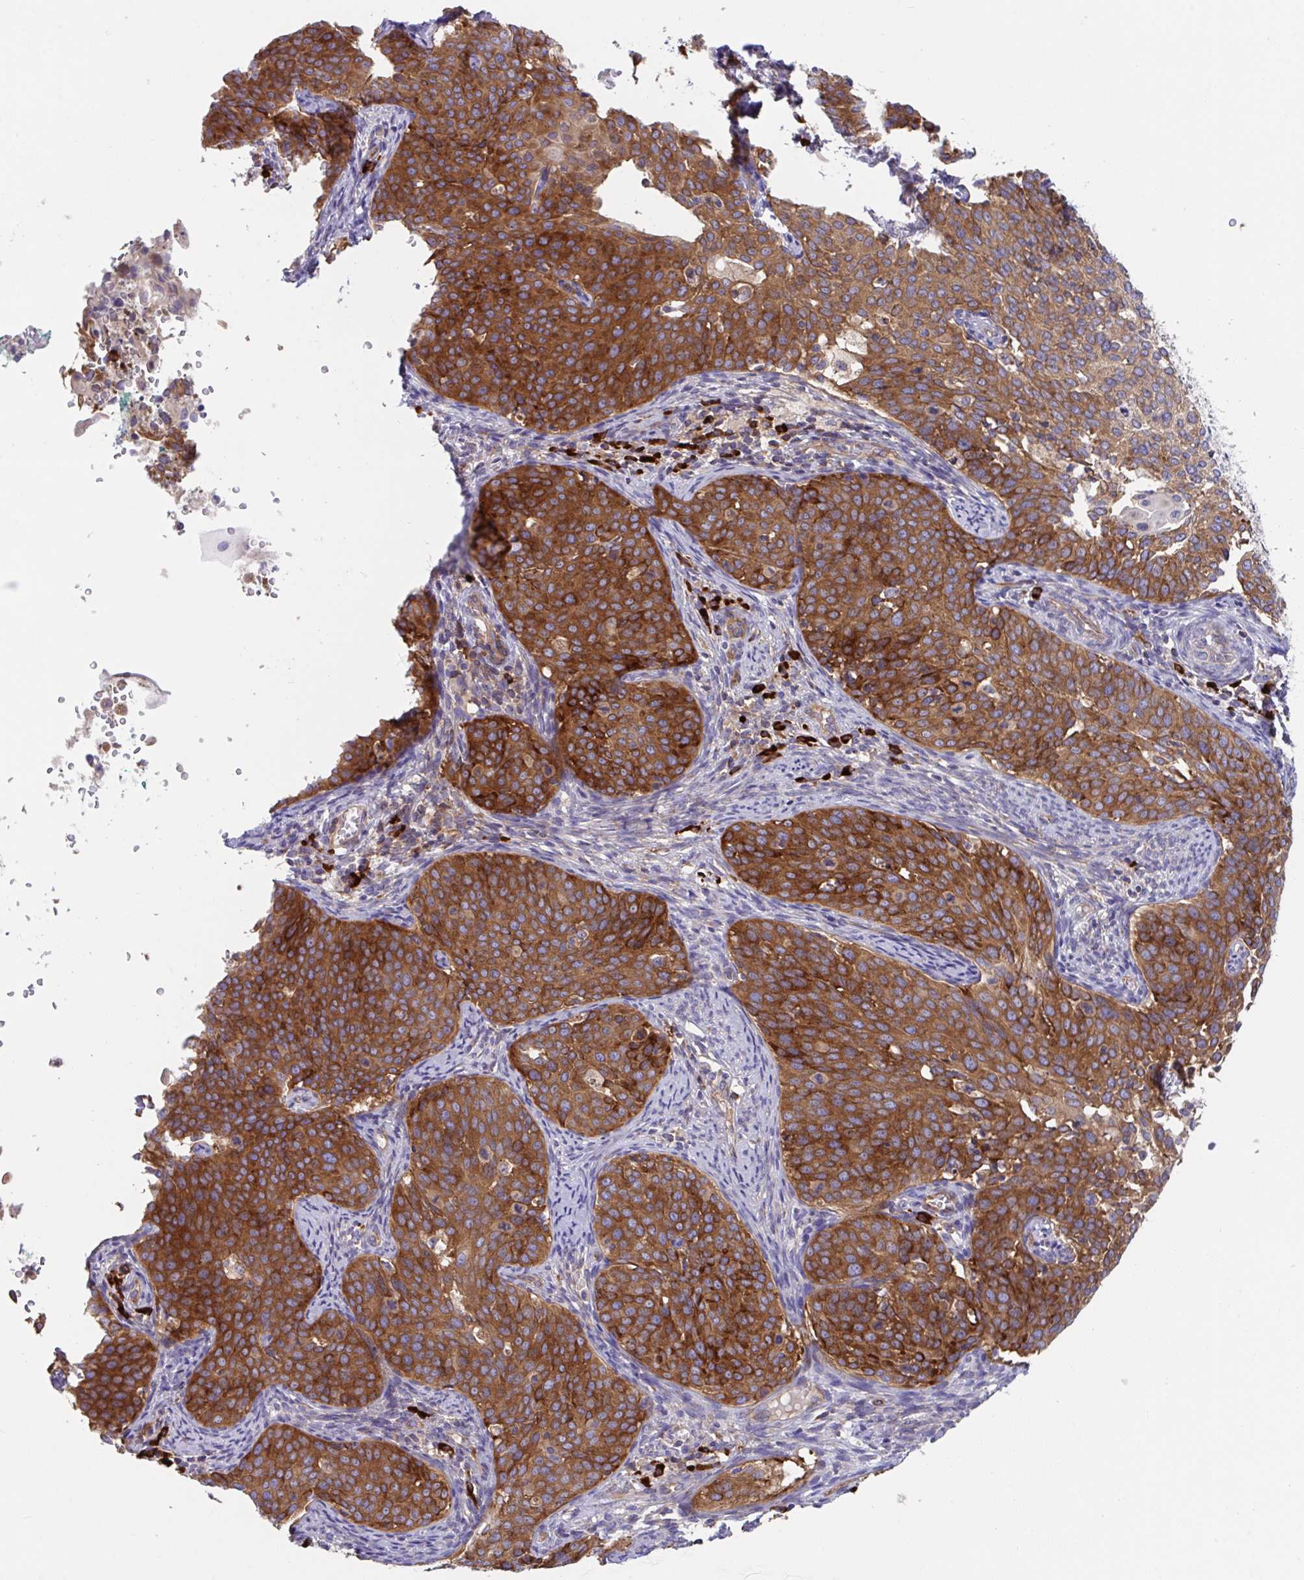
{"staining": {"intensity": "strong", "quantity": ">75%", "location": "cytoplasmic/membranous"}, "tissue": "cervical cancer", "cell_type": "Tumor cells", "image_type": "cancer", "snomed": [{"axis": "morphology", "description": "Squamous cell carcinoma, NOS"}, {"axis": "topography", "description": "Cervix"}], "caption": "Immunohistochemical staining of cervical cancer exhibits high levels of strong cytoplasmic/membranous expression in about >75% of tumor cells.", "gene": "YARS2", "patient": {"sex": "female", "age": 44}}